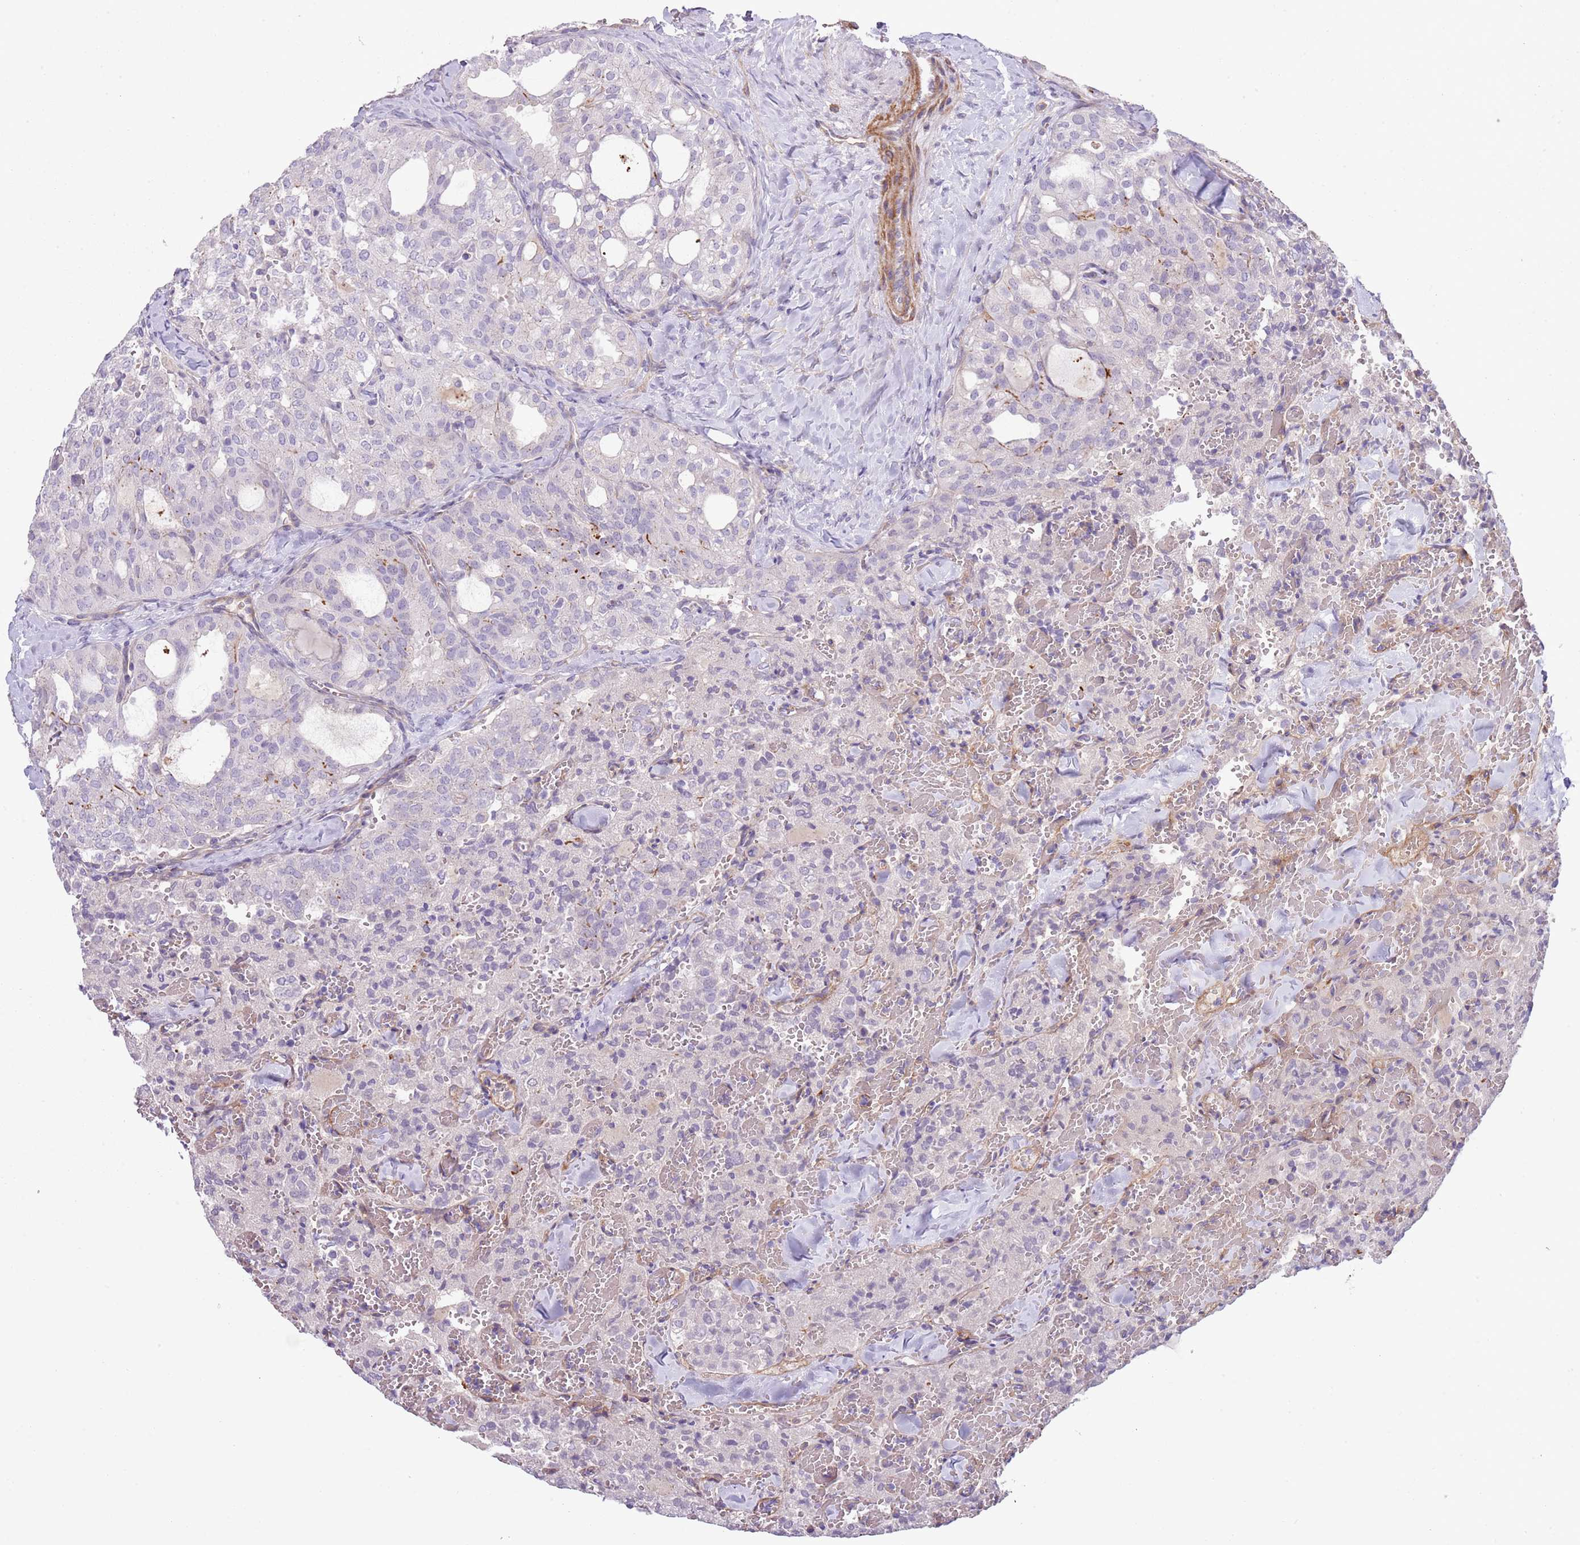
{"staining": {"intensity": "negative", "quantity": "none", "location": "none"}, "tissue": "thyroid cancer", "cell_type": "Tumor cells", "image_type": "cancer", "snomed": [{"axis": "morphology", "description": "Follicular adenoma carcinoma, NOS"}, {"axis": "topography", "description": "Thyroid gland"}], "caption": "Immunohistochemistry photomicrograph of human thyroid cancer stained for a protein (brown), which exhibits no expression in tumor cells. (DAB (3,3'-diaminobenzidine) immunohistochemistry visualized using brightfield microscopy, high magnification).", "gene": "TINAGL1", "patient": {"sex": "male", "age": 75}}